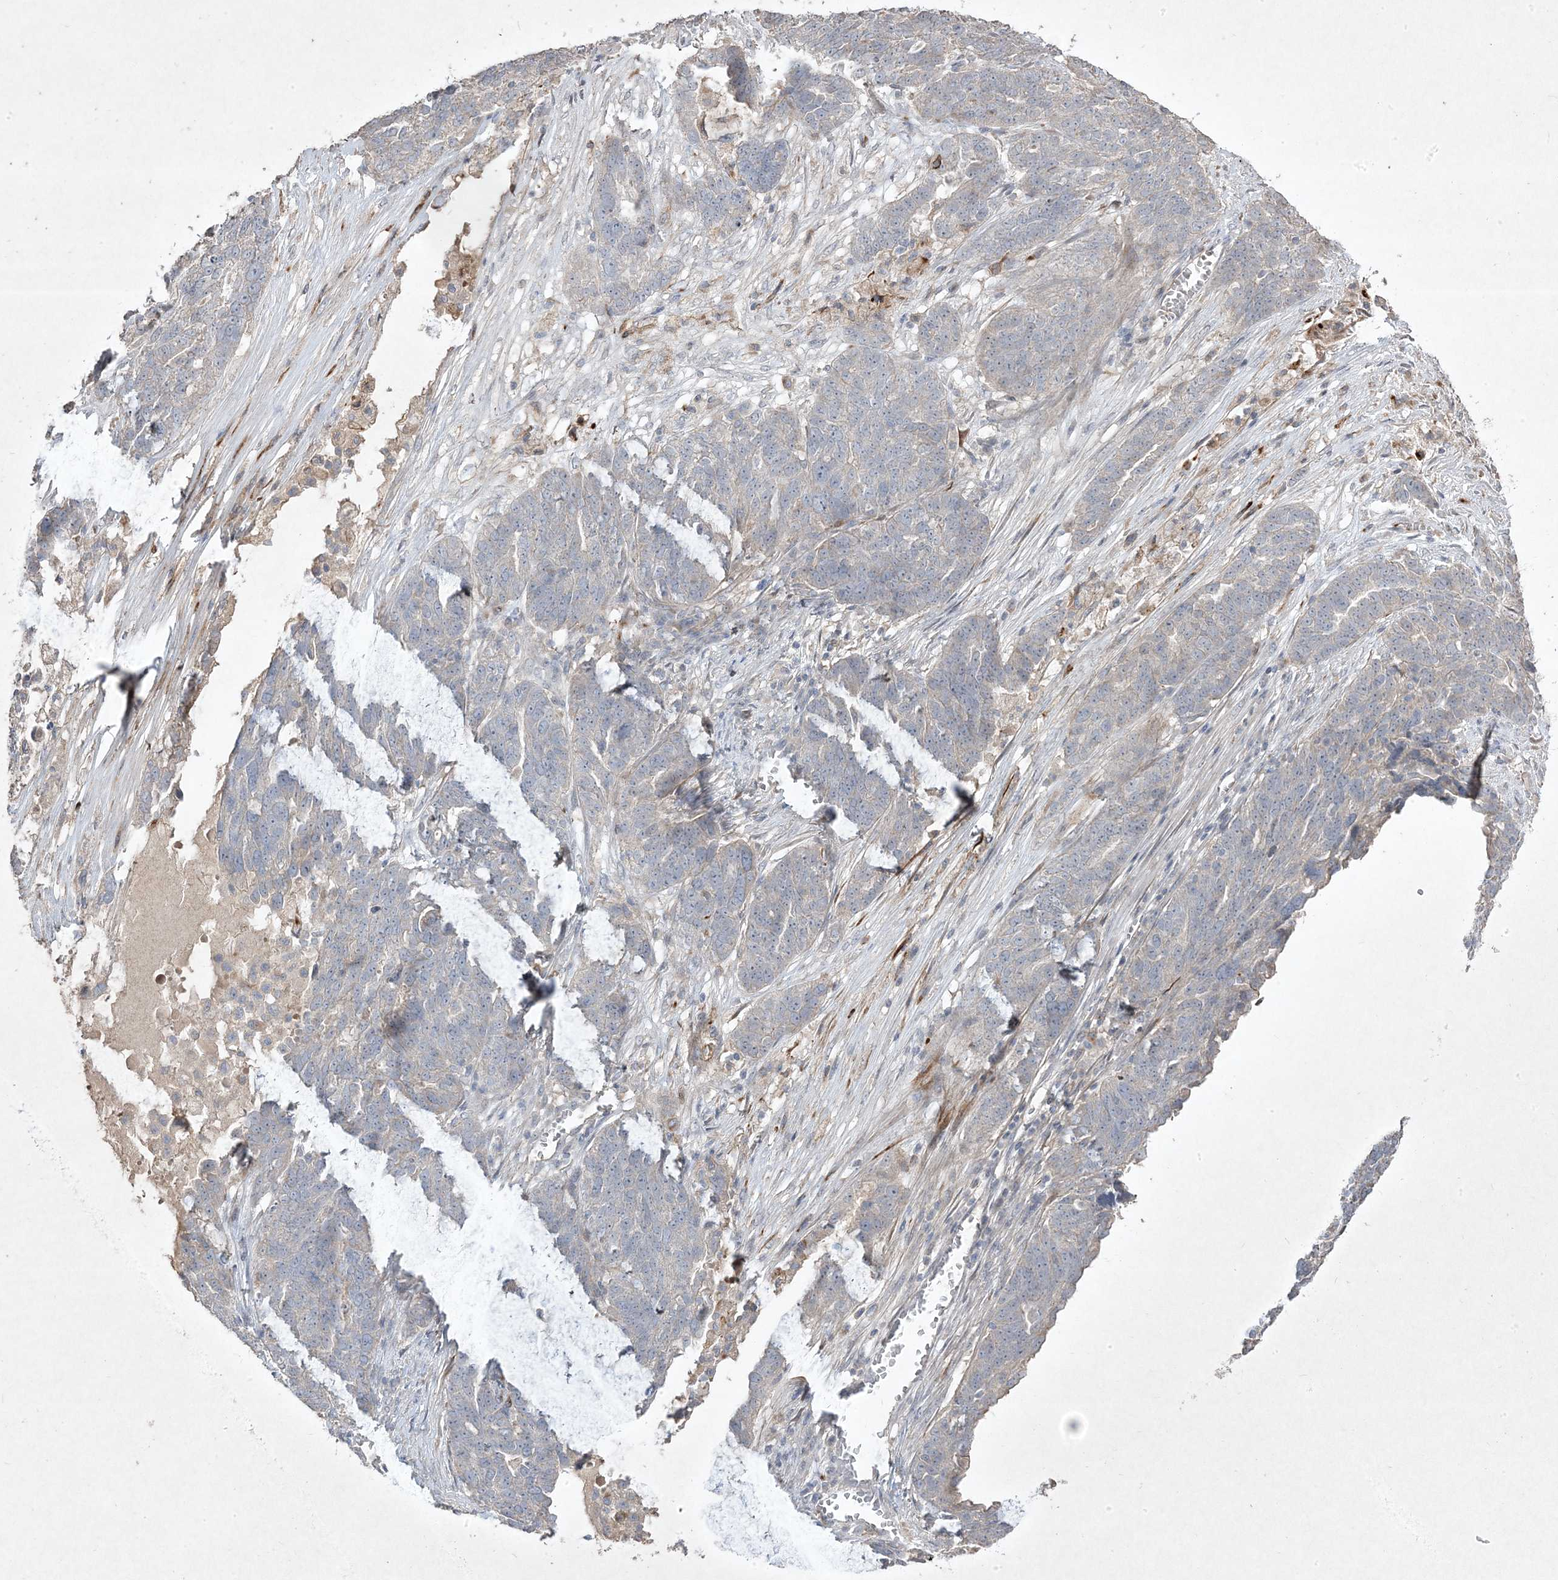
{"staining": {"intensity": "negative", "quantity": "none", "location": "none"}, "tissue": "ovarian cancer", "cell_type": "Tumor cells", "image_type": "cancer", "snomed": [{"axis": "morphology", "description": "Cystadenocarcinoma, serous, NOS"}, {"axis": "topography", "description": "Ovary"}], "caption": "DAB immunohistochemical staining of human ovarian serous cystadenocarcinoma reveals no significant staining in tumor cells.", "gene": "RGL4", "patient": {"sex": "female", "age": 59}}